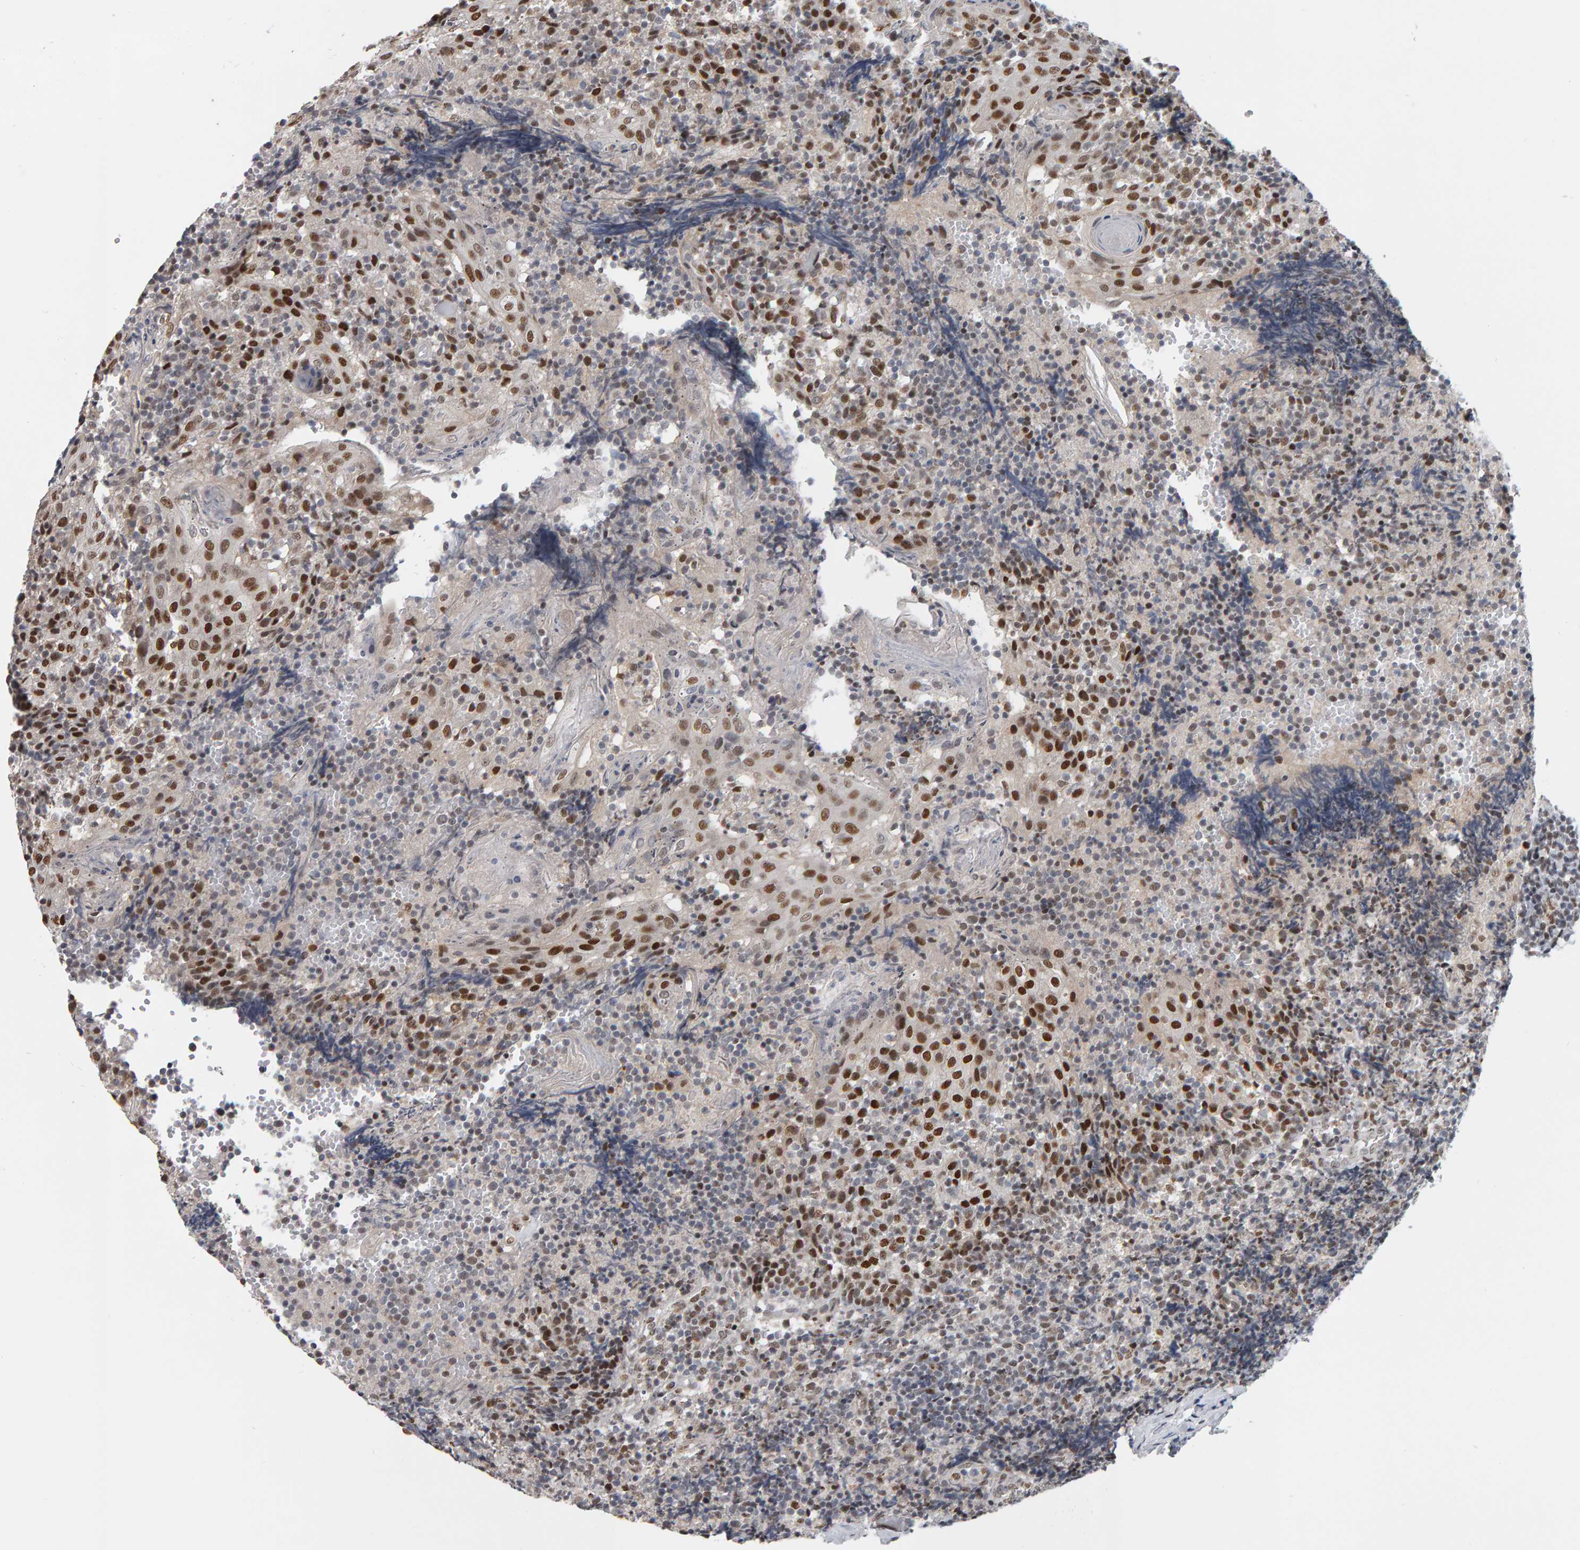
{"staining": {"intensity": "moderate", "quantity": ">75%", "location": "nuclear"}, "tissue": "tonsil", "cell_type": "Germinal center cells", "image_type": "normal", "snomed": [{"axis": "morphology", "description": "Normal tissue, NOS"}, {"axis": "topography", "description": "Tonsil"}], "caption": "This is a histology image of immunohistochemistry (IHC) staining of benign tonsil, which shows moderate staining in the nuclear of germinal center cells.", "gene": "ATF7IP", "patient": {"sex": "female", "age": 19}}